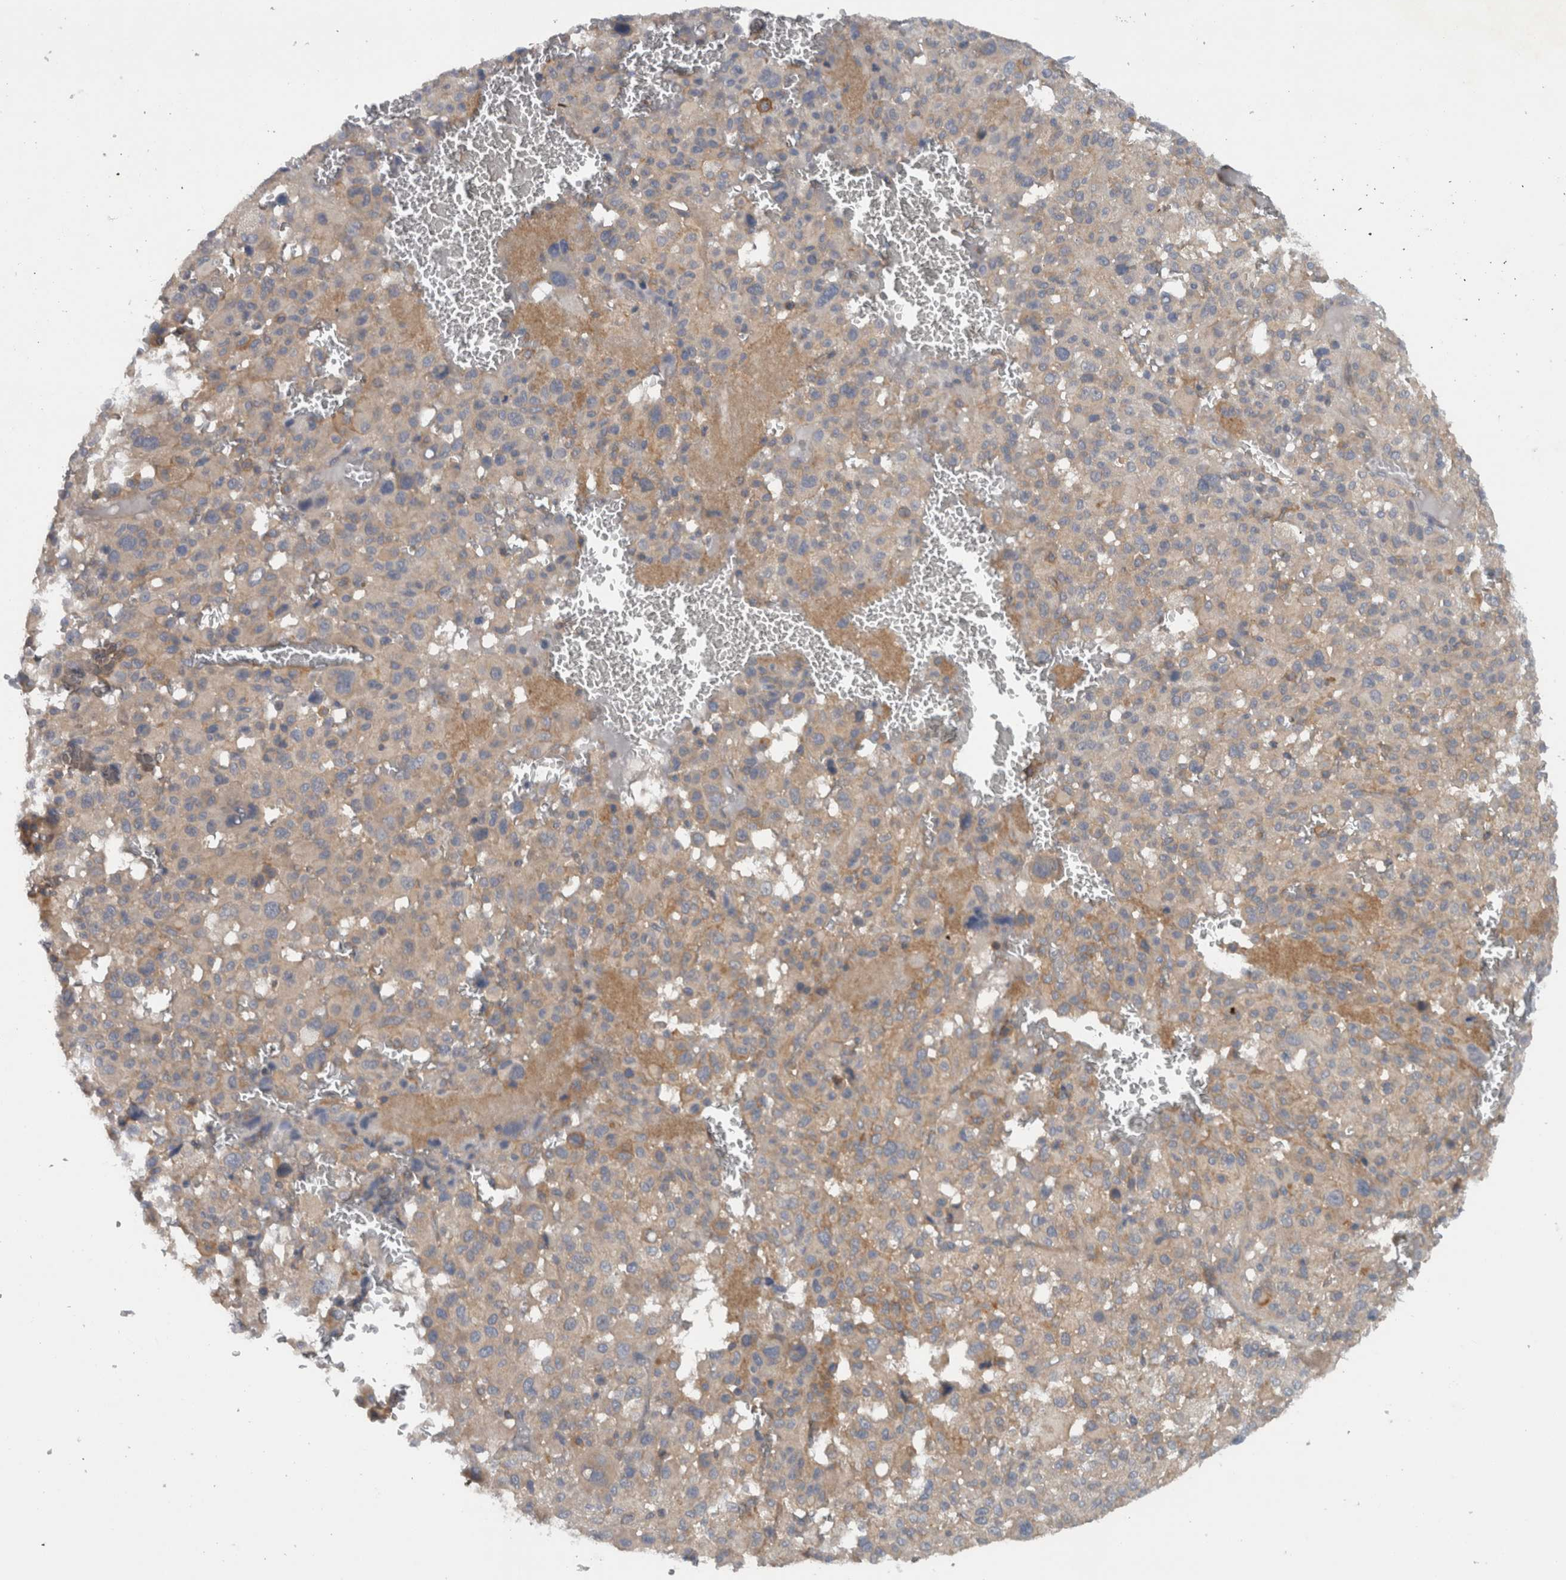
{"staining": {"intensity": "weak", "quantity": "<25%", "location": "cytoplasmic/membranous"}, "tissue": "melanoma", "cell_type": "Tumor cells", "image_type": "cancer", "snomed": [{"axis": "morphology", "description": "Malignant melanoma, Metastatic site"}, {"axis": "topography", "description": "Skin"}], "caption": "This is an immunohistochemistry (IHC) micrograph of human malignant melanoma (metastatic site). There is no expression in tumor cells.", "gene": "SCARA5", "patient": {"sex": "female", "age": 74}}